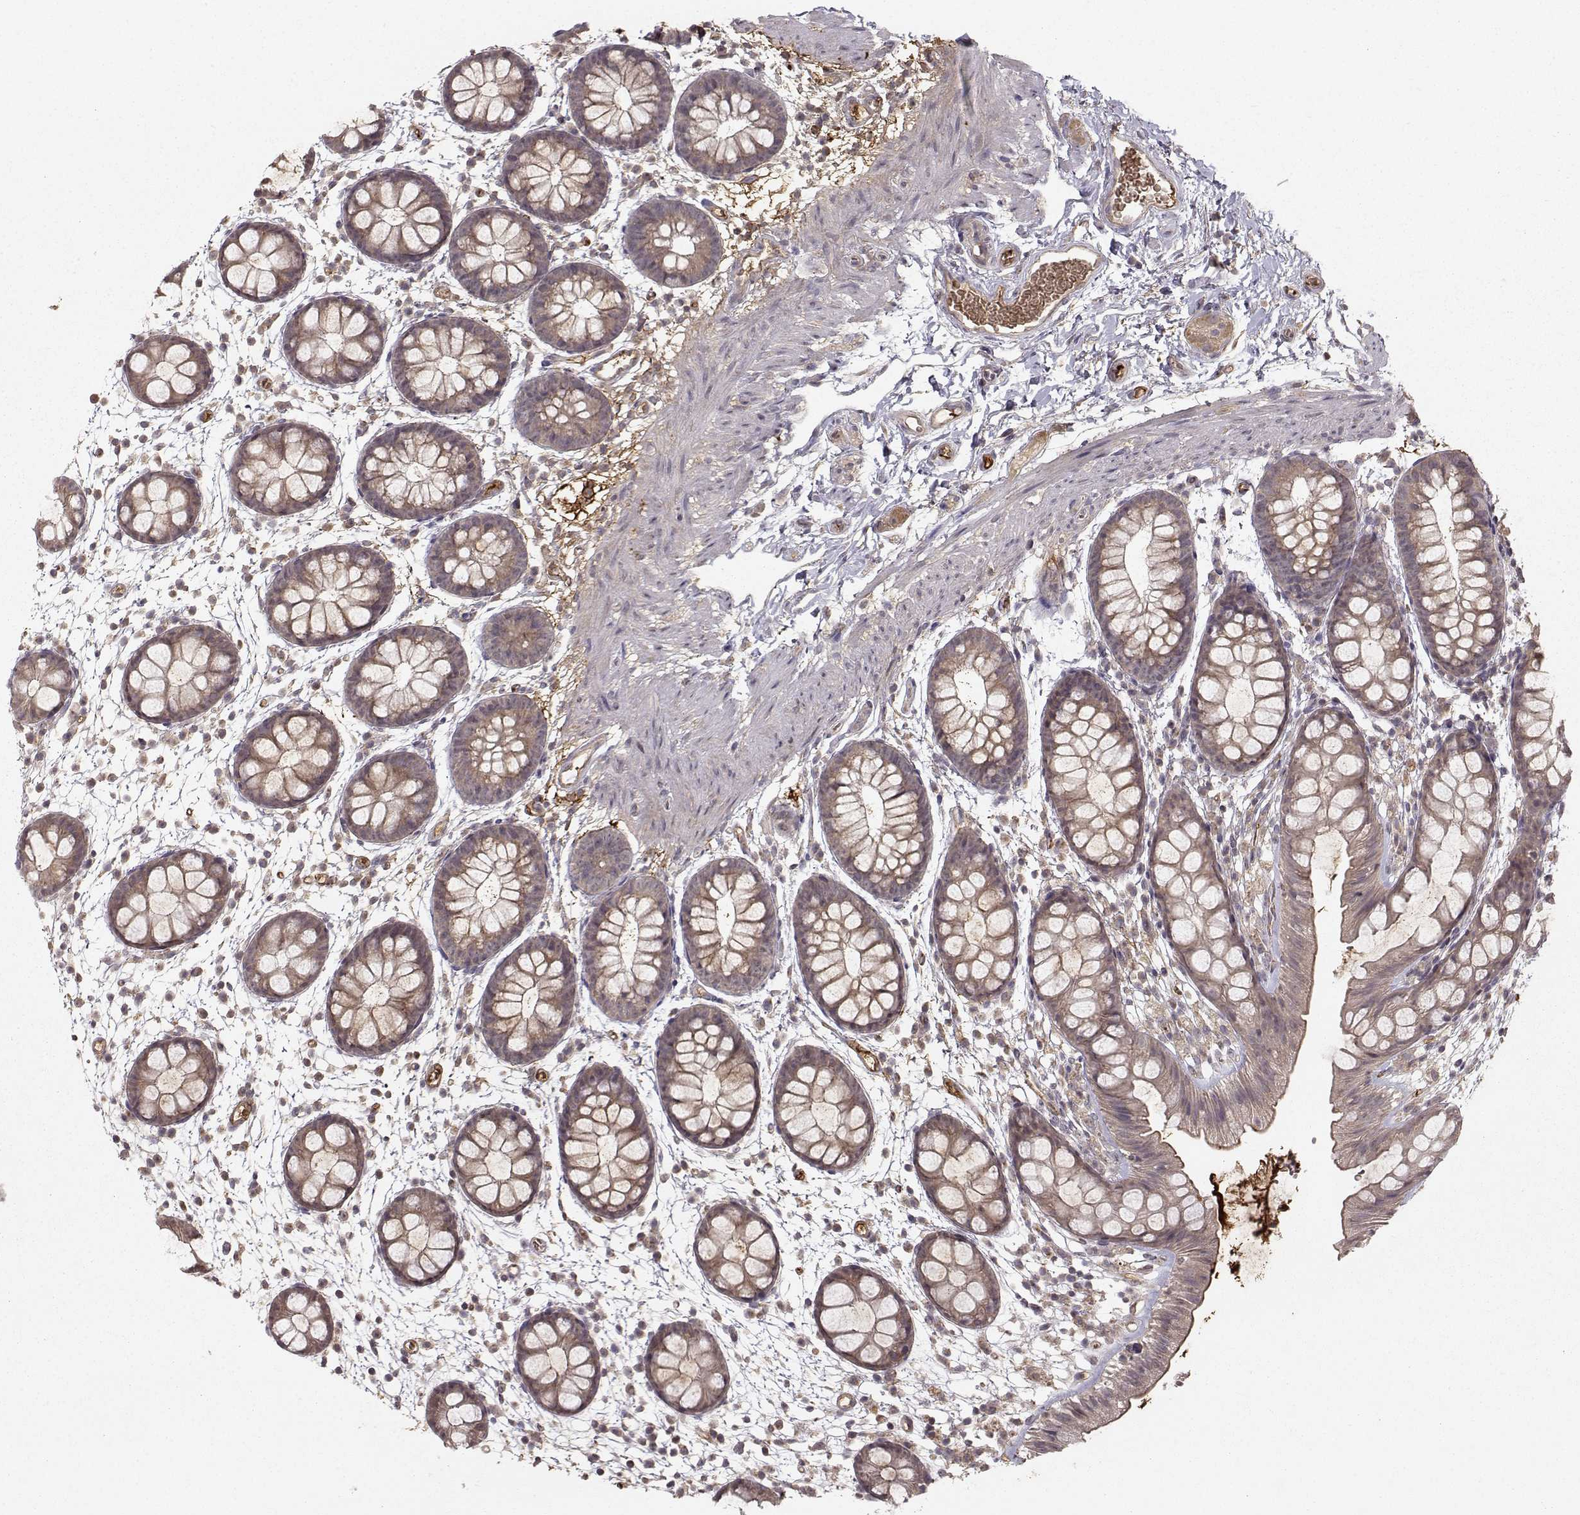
{"staining": {"intensity": "moderate", "quantity": ">75%", "location": "cytoplasmic/membranous"}, "tissue": "rectum", "cell_type": "Glandular cells", "image_type": "normal", "snomed": [{"axis": "morphology", "description": "Normal tissue, NOS"}, {"axis": "topography", "description": "Rectum"}], "caption": "Glandular cells show medium levels of moderate cytoplasmic/membranous positivity in approximately >75% of cells in normal rectum.", "gene": "WNT6", "patient": {"sex": "male", "age": 57}}